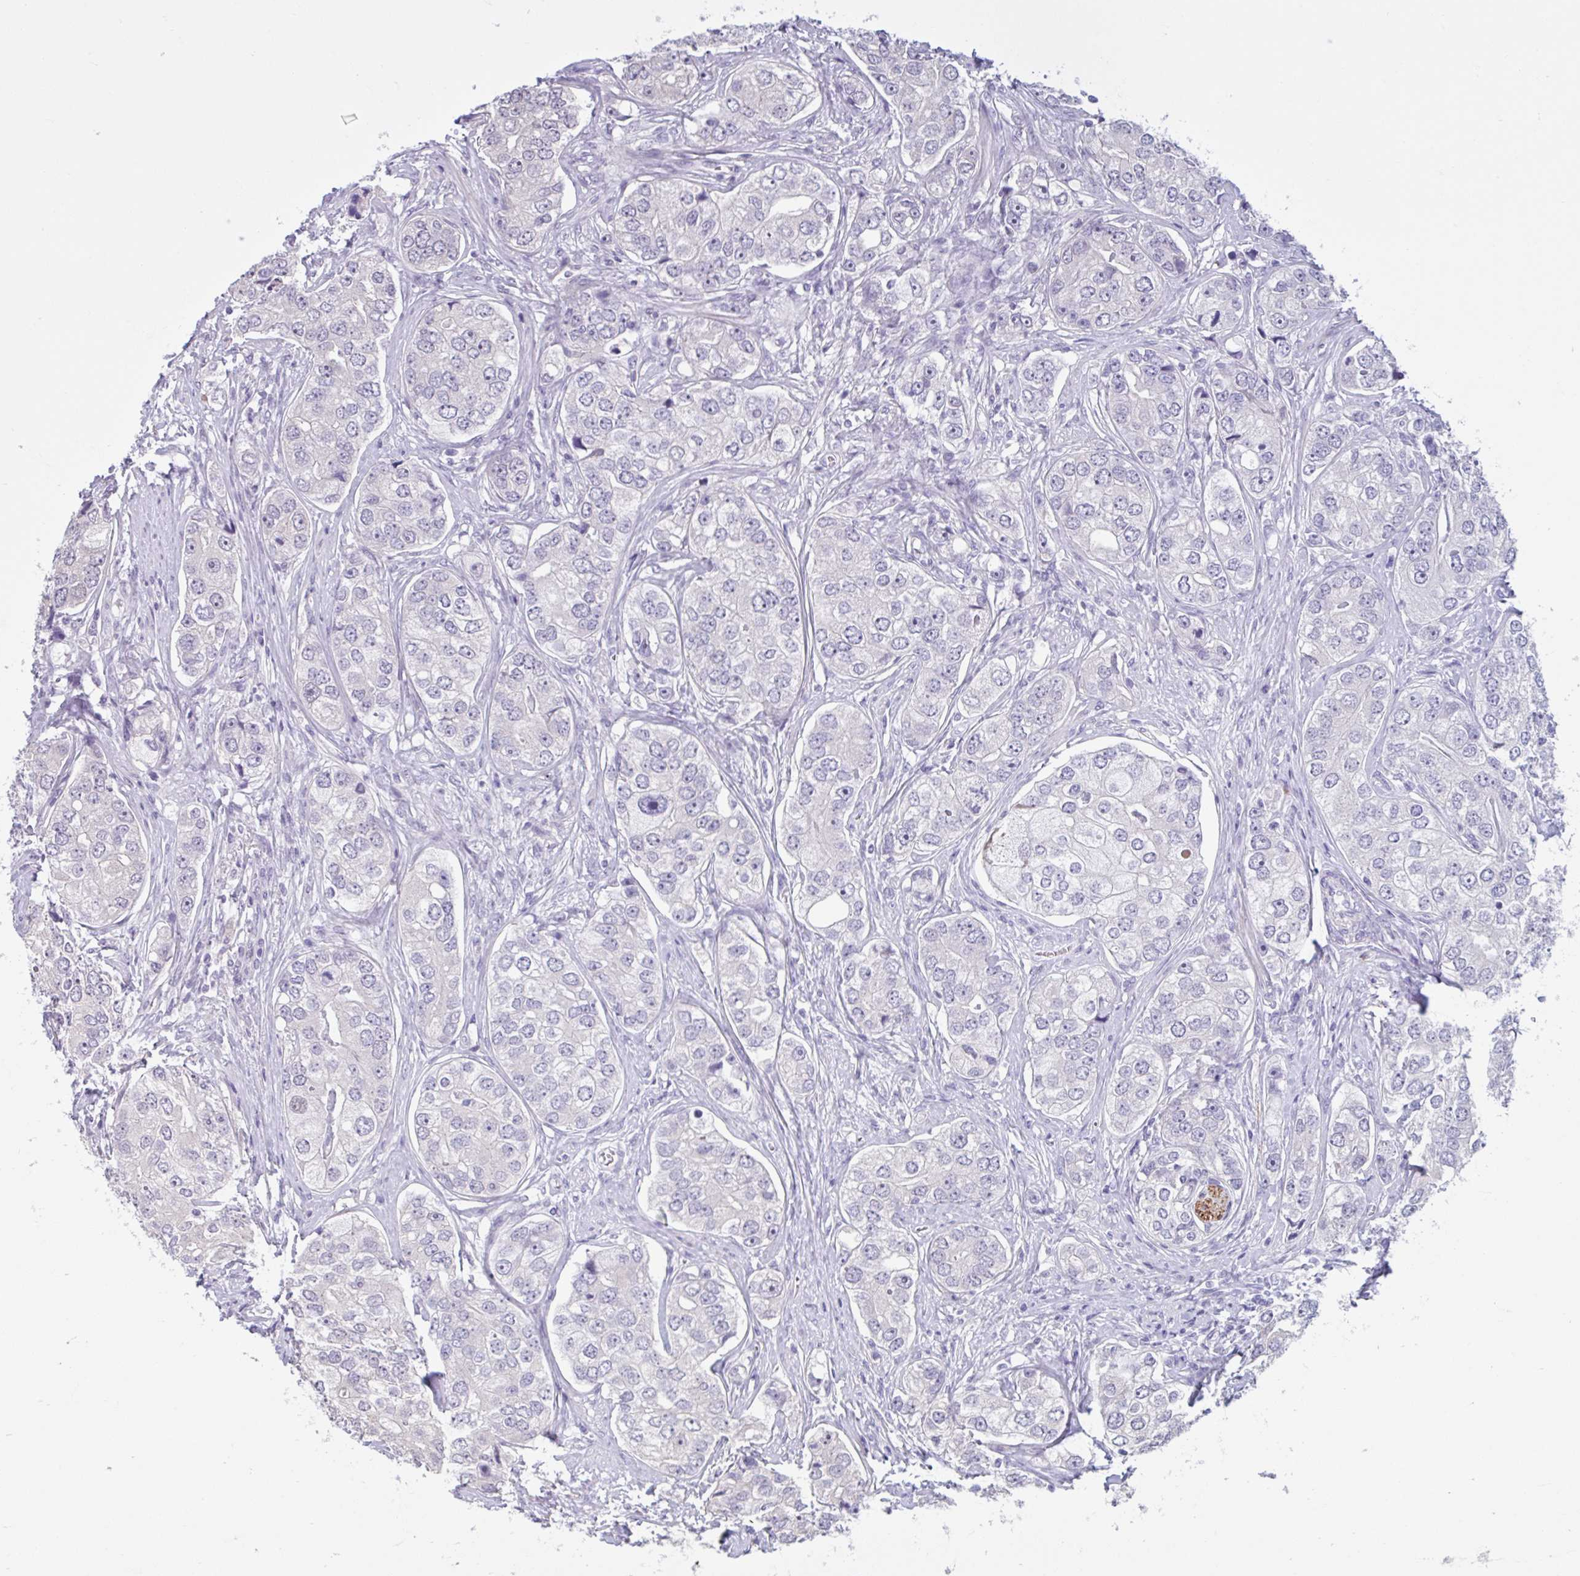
{"staining": {"intensity": "negative", "quantity": "none", "location": "none"}, "tissue": "prostate cancer", "cell_type": "Tumor cells", "image_type": "cancer", "snomed": [{"axis": "morphology", "description": "Adenocarcinoma, High grade"}, {"axis": "topography", "description": "Prostate"}], "caption": "An IHC image of high-grade adenocarcinoma (prostate) is shown. There is no staining in tumor cells of high-grade adenocarcinoma (prostate).", "gene": "CDH19", "patient": {"sex": "male", "age": 60}}